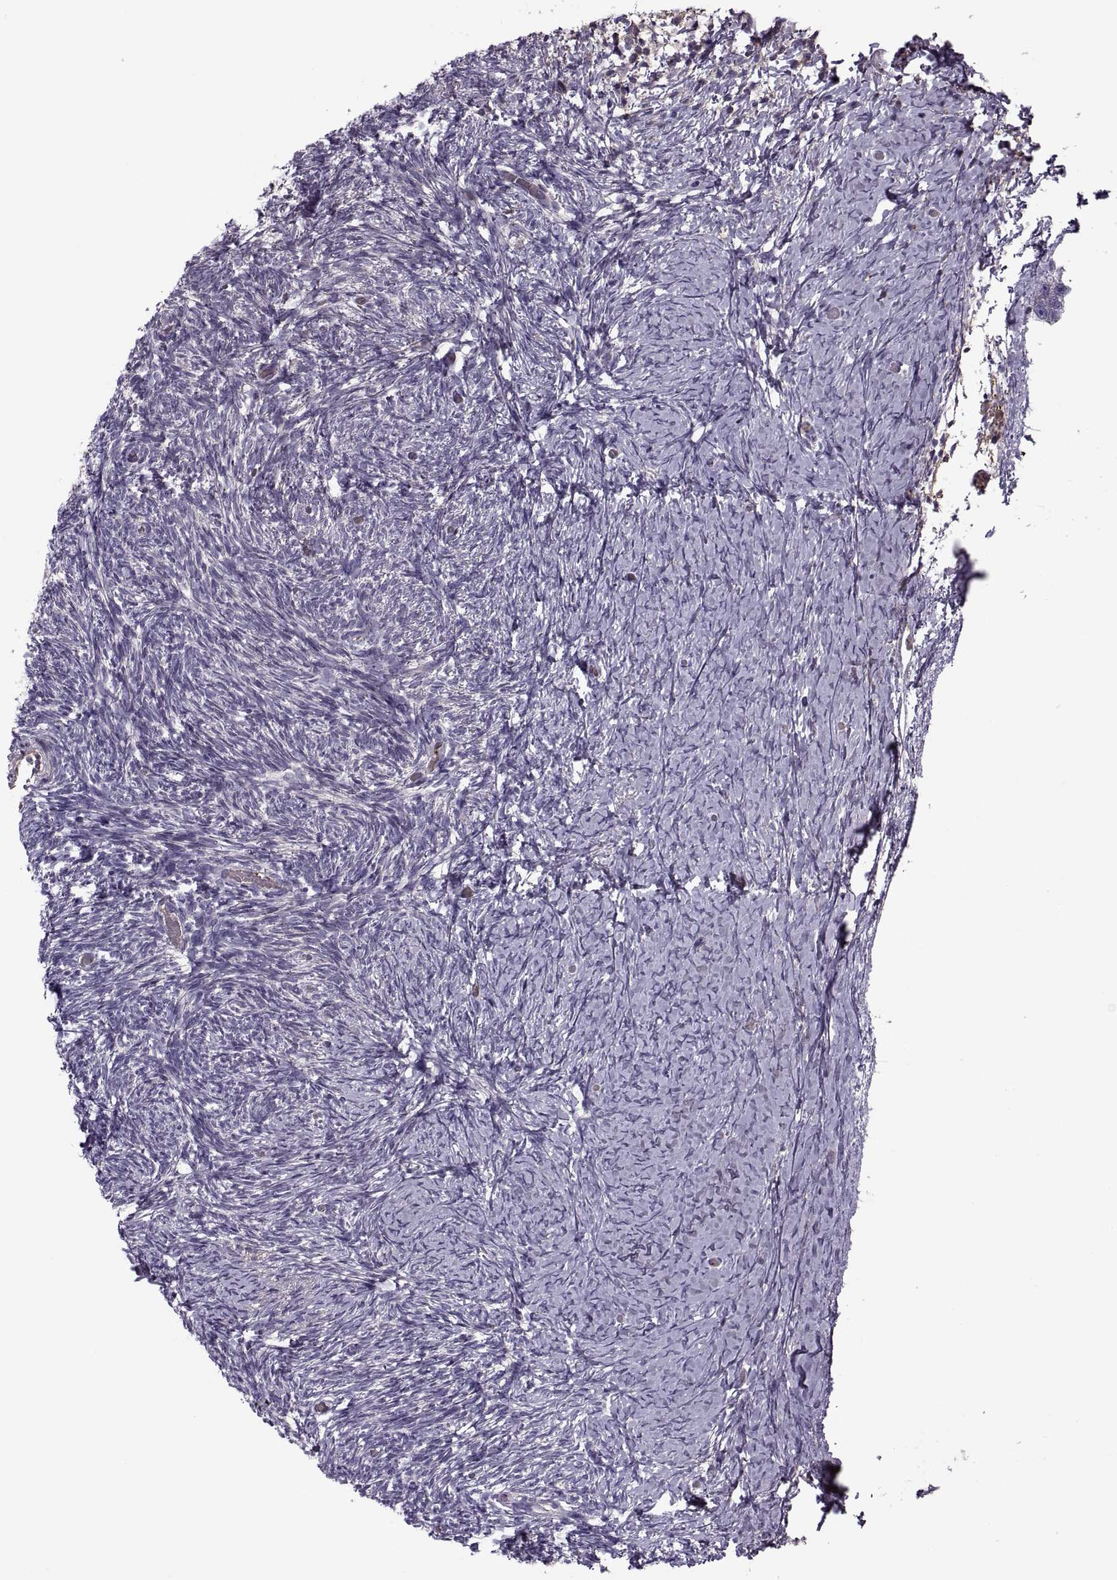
{"staining": {"intensity": "negative", "quantity": "none", "location": "none"}, "tissue": "ovary", "cell_type": "Follicle cells", "image_type": "normal", "snomed": [{"axis": "morphology", "description": "Normal tissue, NOS"}, {"axis": "topography", "description": "Ovary"}], "caption": "High power microscopy photomicrograph of an immunohistochemistry (IHC) histopathology image of unremarkable ovary, revealing no significant staining in follicle cells. (Stains: DAB (3,3'-diaminobenzidine) immunohistochemistry (IHC) with hematoxylin counter stain, Microscopy: brightfield microscopy at high magnification).", "gene": "SLC2A14", "patient": {"sex": "female", "age": 39}}